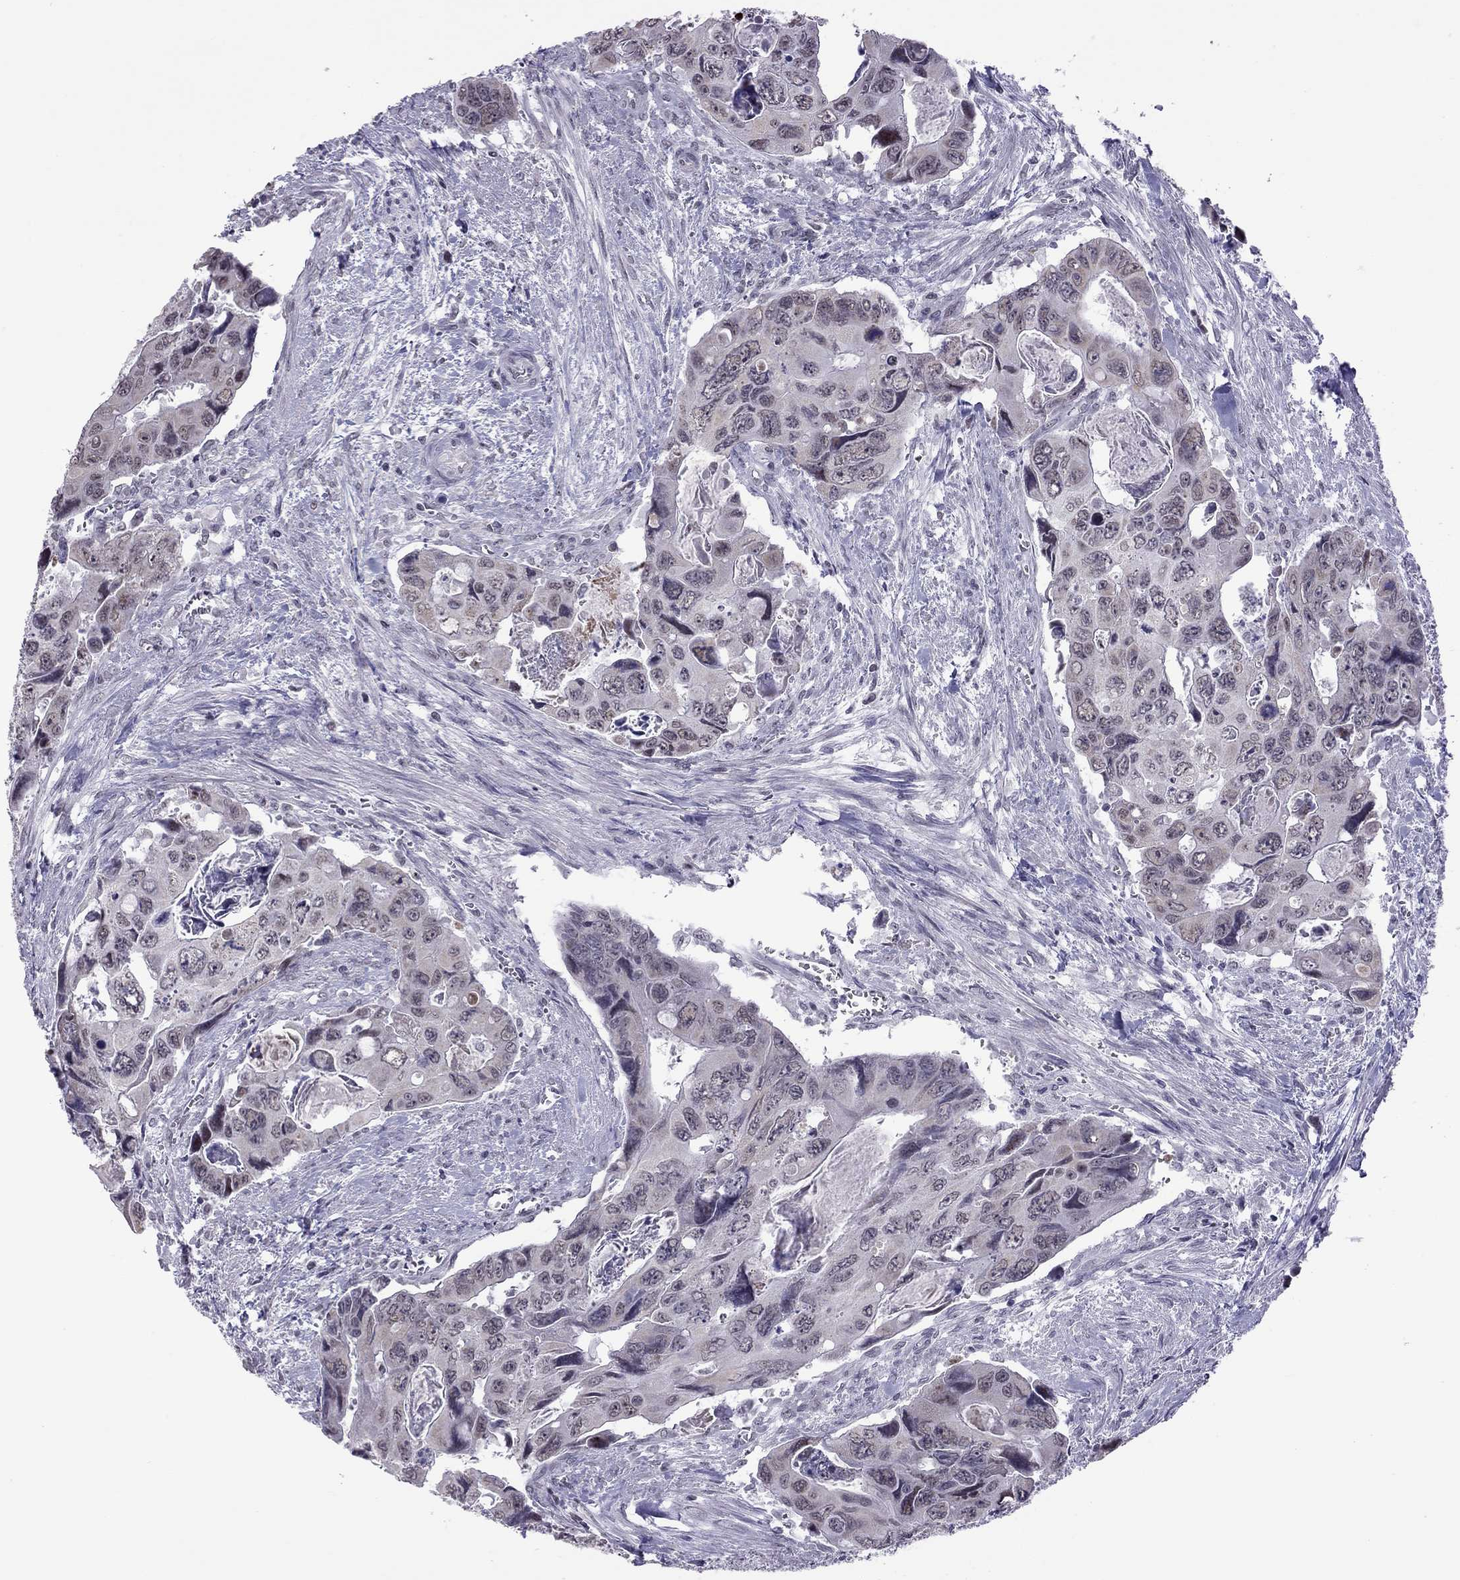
{"staining": {"intensity": "negative", "quantity": "none", "location": "none"}, "tissue": "colorectal cancer", "cell_type": "Tumor cells", "image_type": "cancer", "snomed": [{"axis": "morphology", "description": "Adenocarcinoma, NOS"}, {"axis": "topography", "description": "Rectum"}], "caption": "This photomicrograph is of colorectal cancer (adenocarcinoma) stained with immunohistochemistry to label a protein in brown with the nuclei are counter-stained blue. There is no staining in tumor cells. (Immunohistochemistry, brightfield microscopy, high magnification).", "gene": "PPP1R3A", "patient": {"sex": "male", "age": 62}}